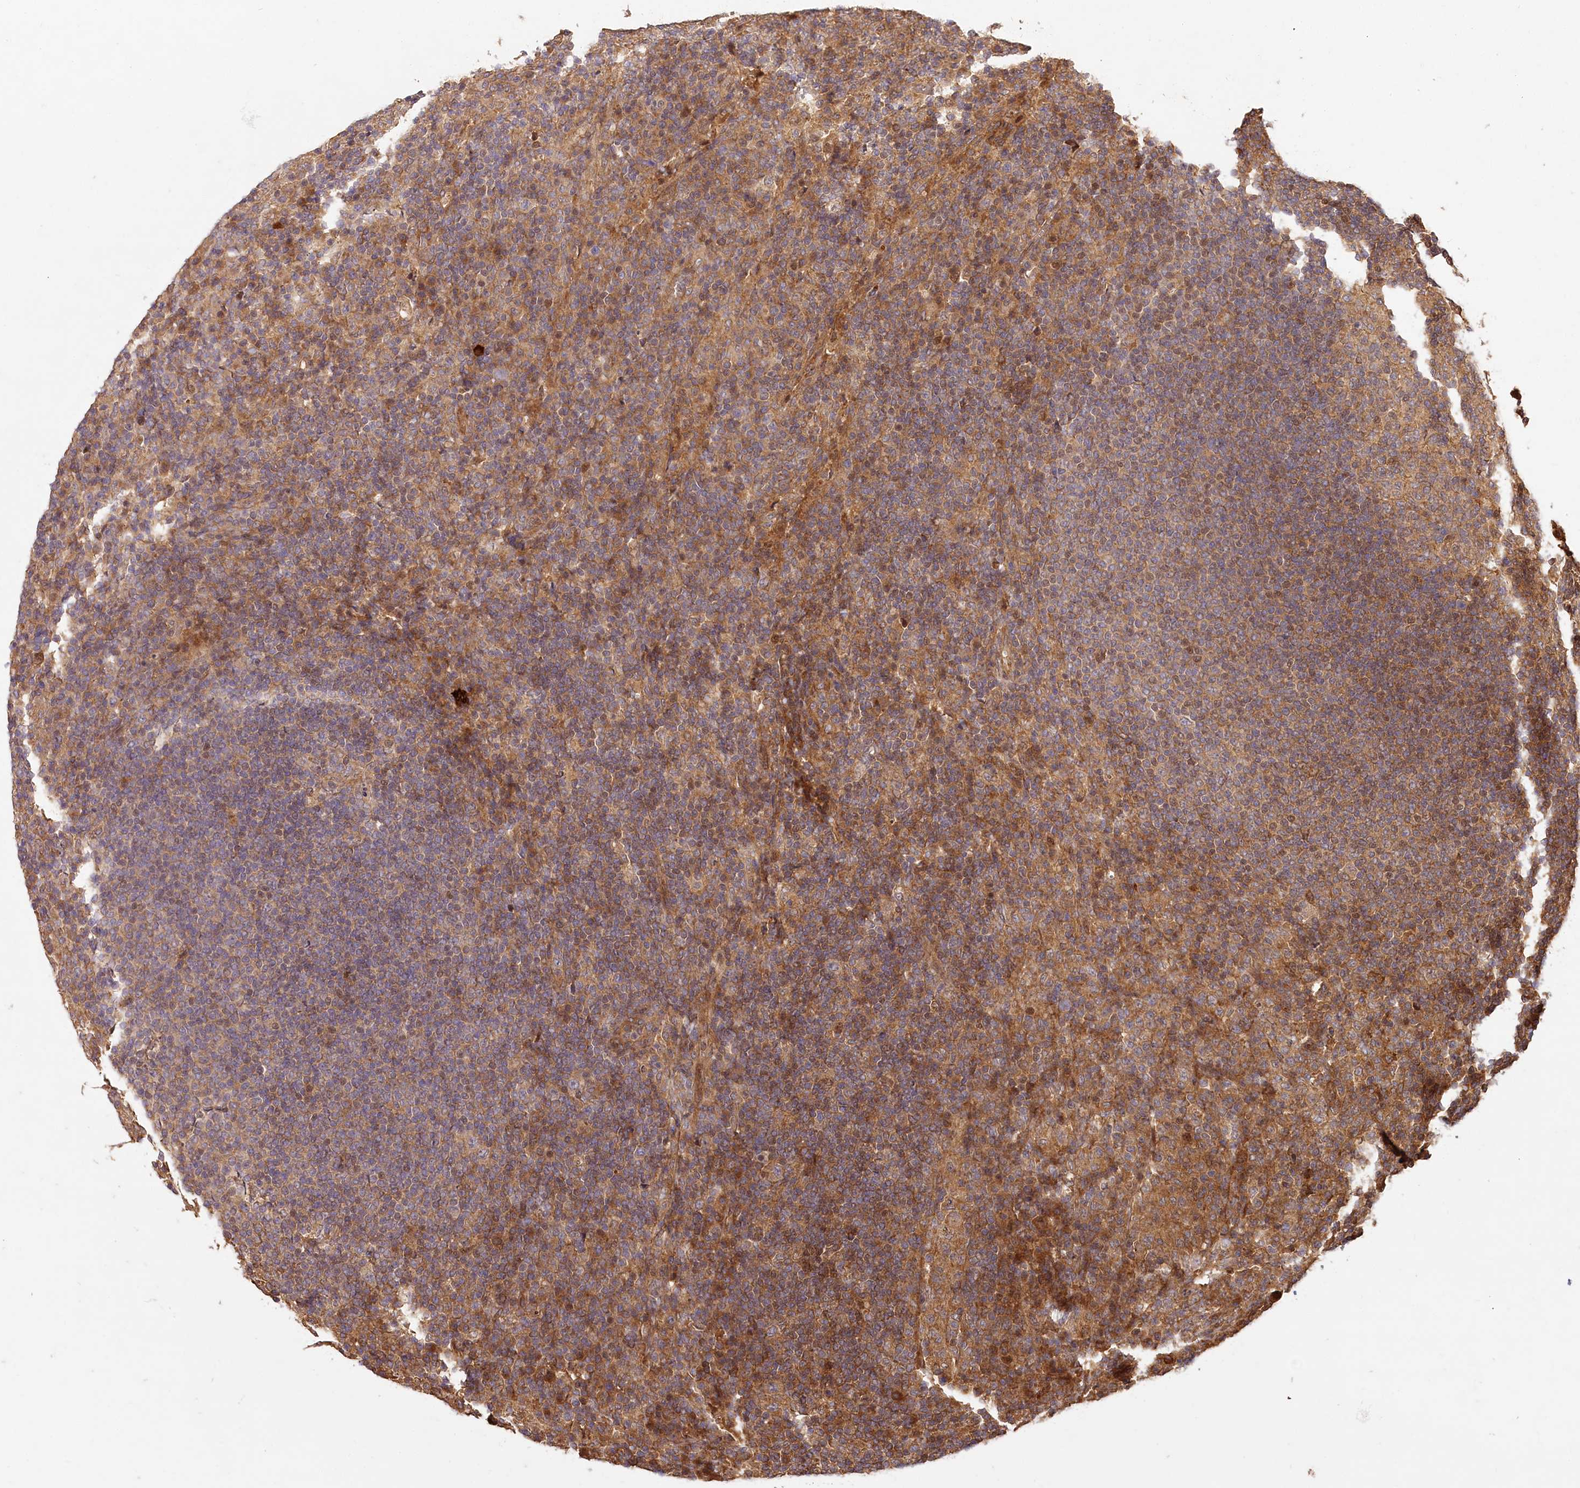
{"staining": {"intensity": "moderate", "quantity": "25%-75%", "location": "cytoplasmic/membranous"}, "tissue": "lymph node", "cell_type": "Germinal center cells", "image_type": "normal", "snomed": [{"axis": "morphology", "description": "Normal tissue, NOS"}, {"axis": "topography", "description": "Lymph node"}], "caption": "Moderate cytoplasmic/membranous protein staining is present in about 25%-75% of germinal center cells in lymph node. (IHC, brightfield microscopy, high magnification).", "gene": "LSS", "patient": {"sex": "female", "age": 53}}